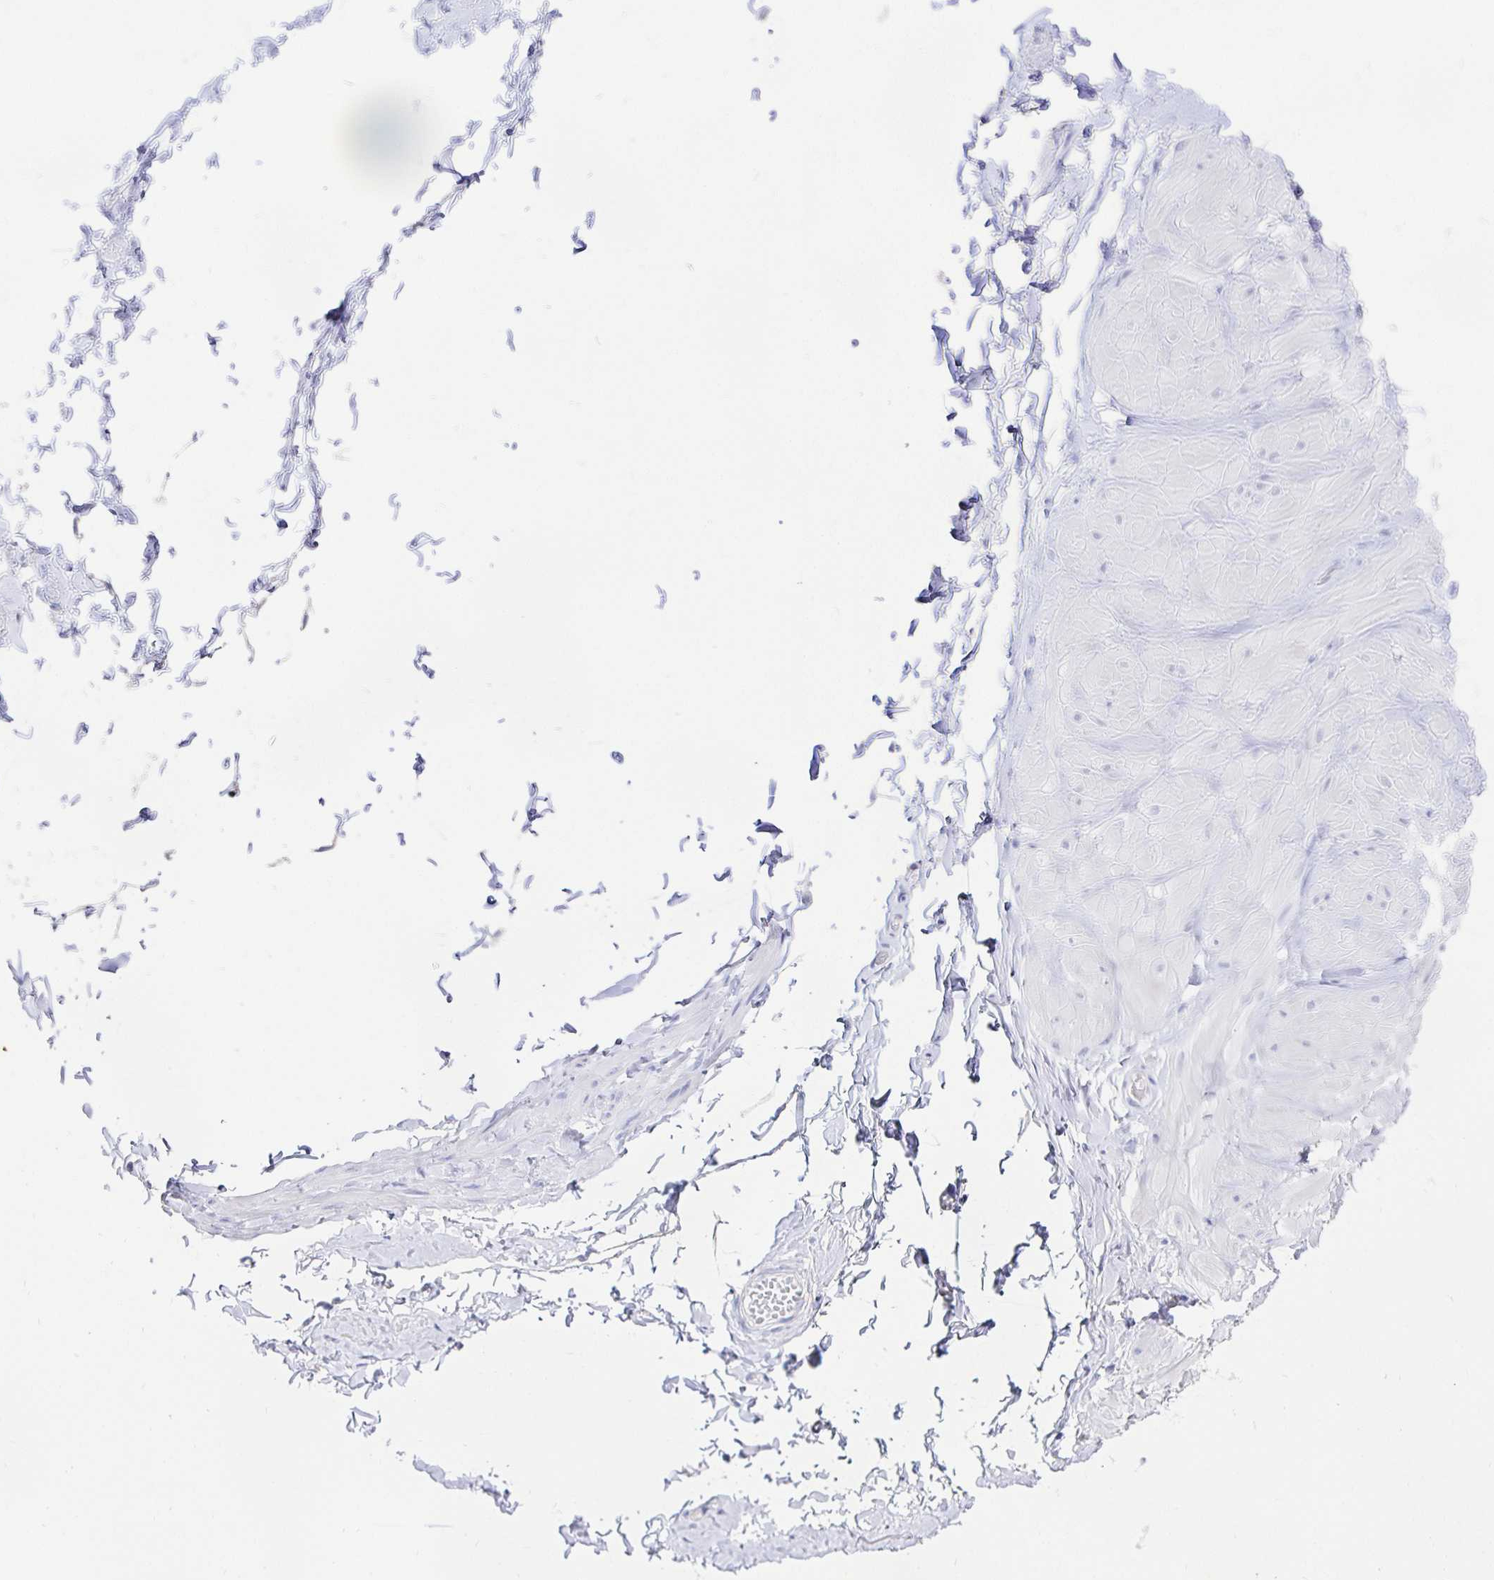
{"staining": {"intensity": "negative", "quantity": "none", "location": "none"}, "tissue": "soft tissue", "cell_type": "Fibroblasts", "image_type": "normal", "snomed": [{"axis": "morphology", "description": "Normal tissue, NOS"}, {"axis": "topography", "description": "Soft tissue"}, {"axis": "topography", "description": "Adipose tissue"}, {"axis": "topography", "description": "Vascular tissue"}, {"axis": "topography", "description": "Peripheral nerve tissue"}], "caption": "The immunohistochemistry (IHC) histopathology image has no significant expression in fibroblasts of soft tissue.", "gene": "UMOD", "patient": {"sex": "male", "age": 29}}